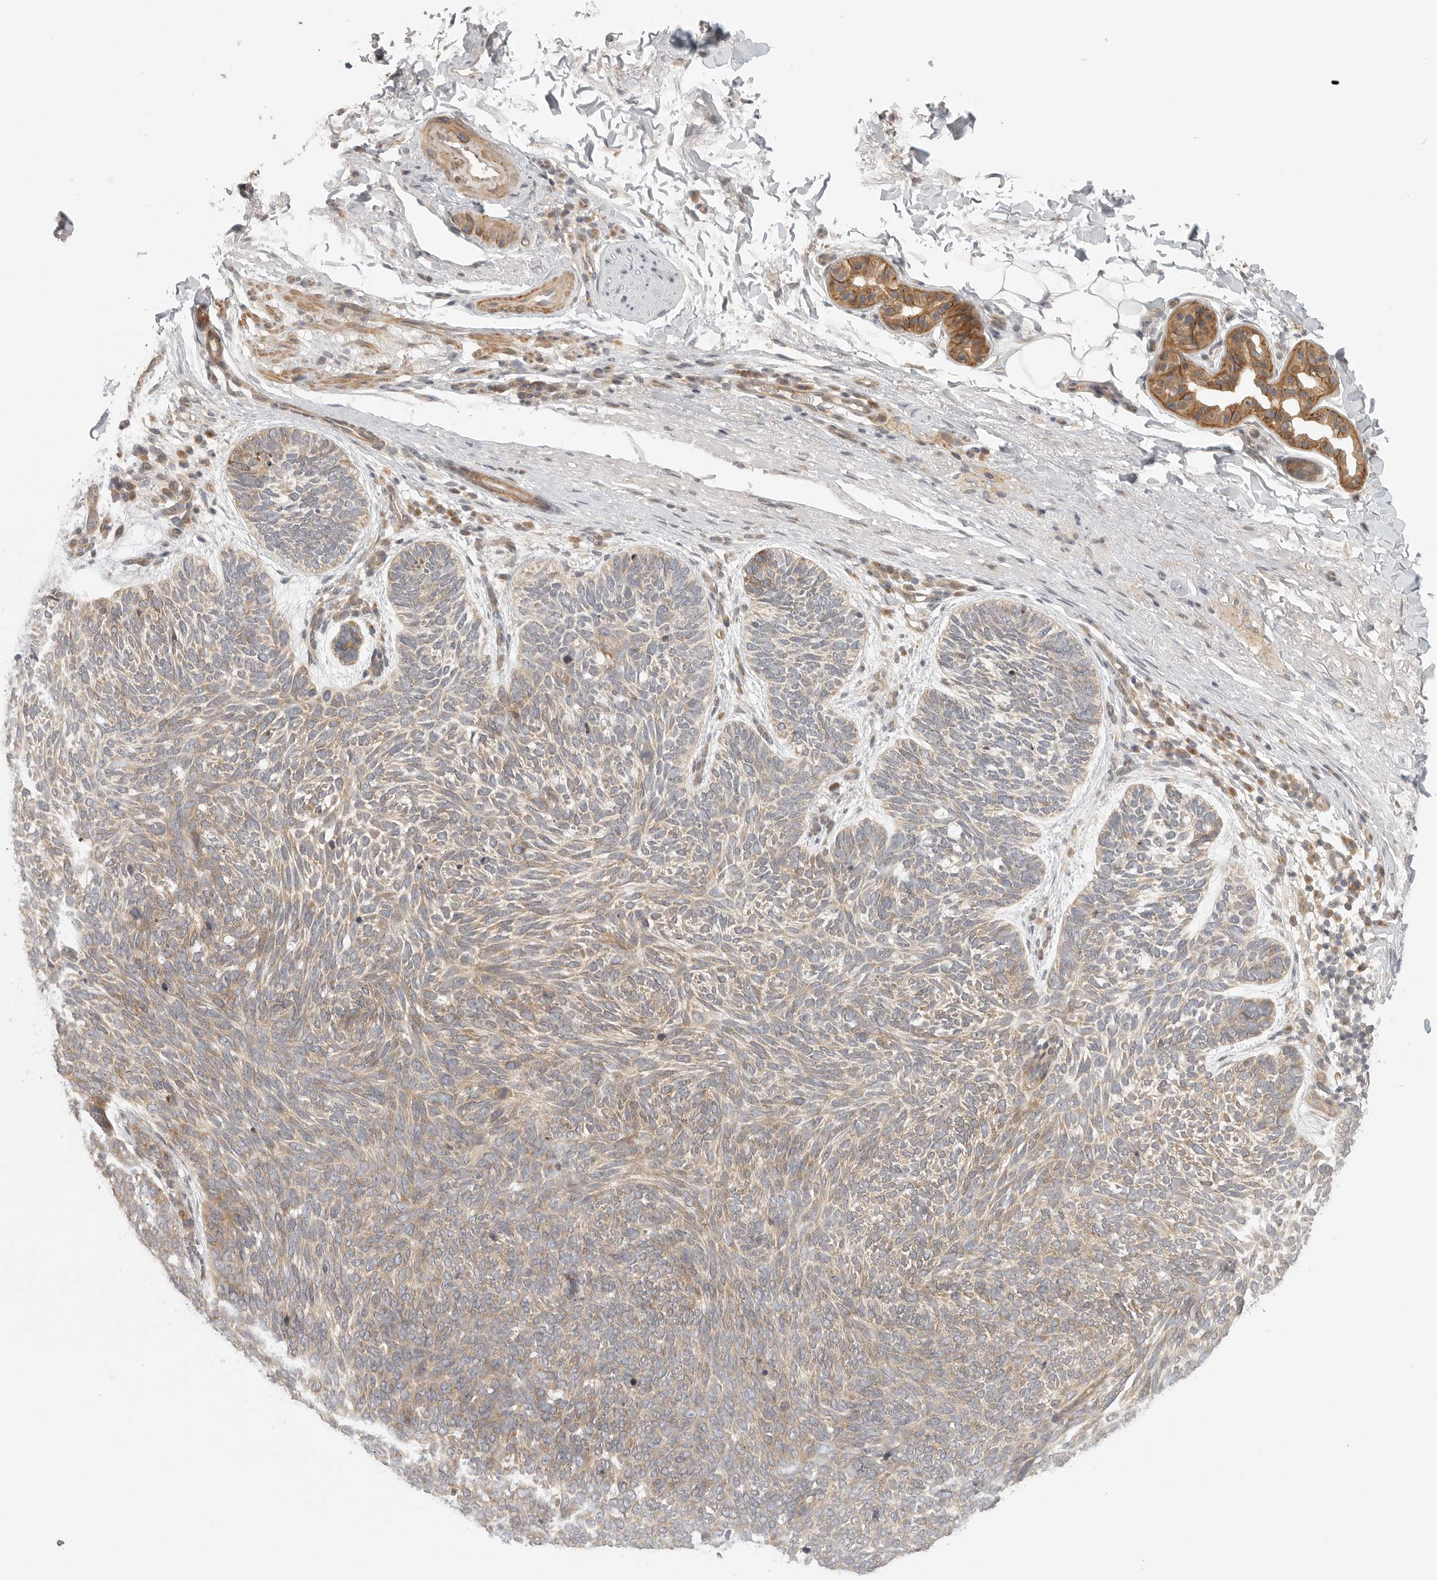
{"staining": {"intensity": "weak", "quantity": ">75%", "location": "cytoplasmic/membranous"}, "tissue": "skin cancer", "cell_type": "Tumor cells", "image_type": "cancer", "snomed": [{"axis": "morphology", "description": "Basal cell carcinoma"}, {"axis": "topography", "description": "Skin"}], "caption": "Basal cell carcinoma (skin) stained with a protein marker displays weak staining in tumor cells.", "gene": "CCPG1", "patient": {"sex": "female", "age": 85}}